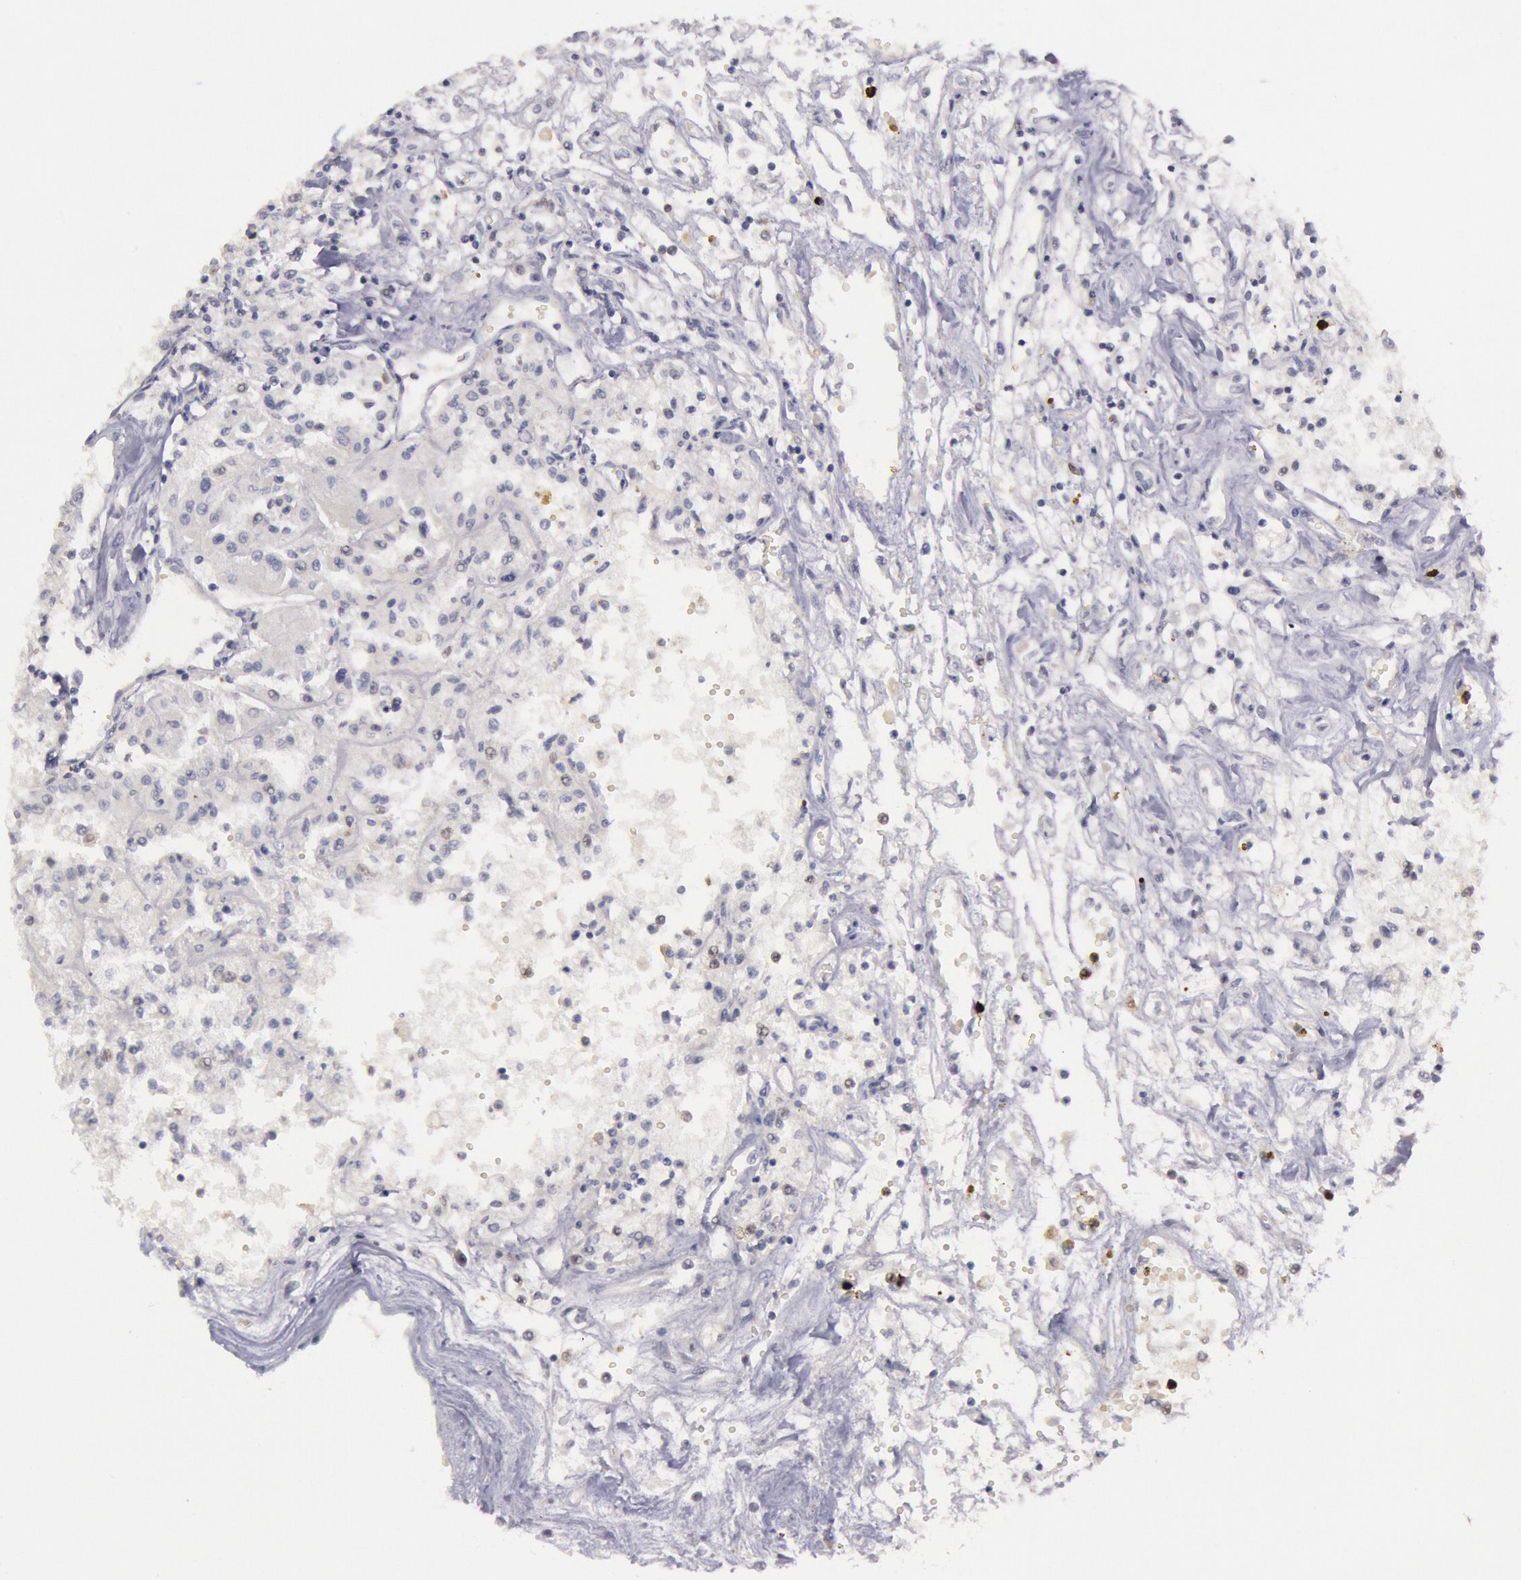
{"staining": {"intensity": "negative", "quantity": "none", "location": "none"}, "tissue": "renal cancer", "cell_type": "Tumor cells", "image_type": "cancer", "snomed": [{"axis": "morphology", "description": "Adenocarcinoma, NOS"}, {"axis": "topography", "description": "Kidney"}], "caption": "Immunohistochemistry (IHC) micrograph of renal adenocarcinoma stained for a protein (brown), which shows no expression in tumor cells. (Immunohistochemistry, brightfield microscopy, high magnification).", "gene": "KDM6A", "patient": {"sex": "male", "age": 78}}